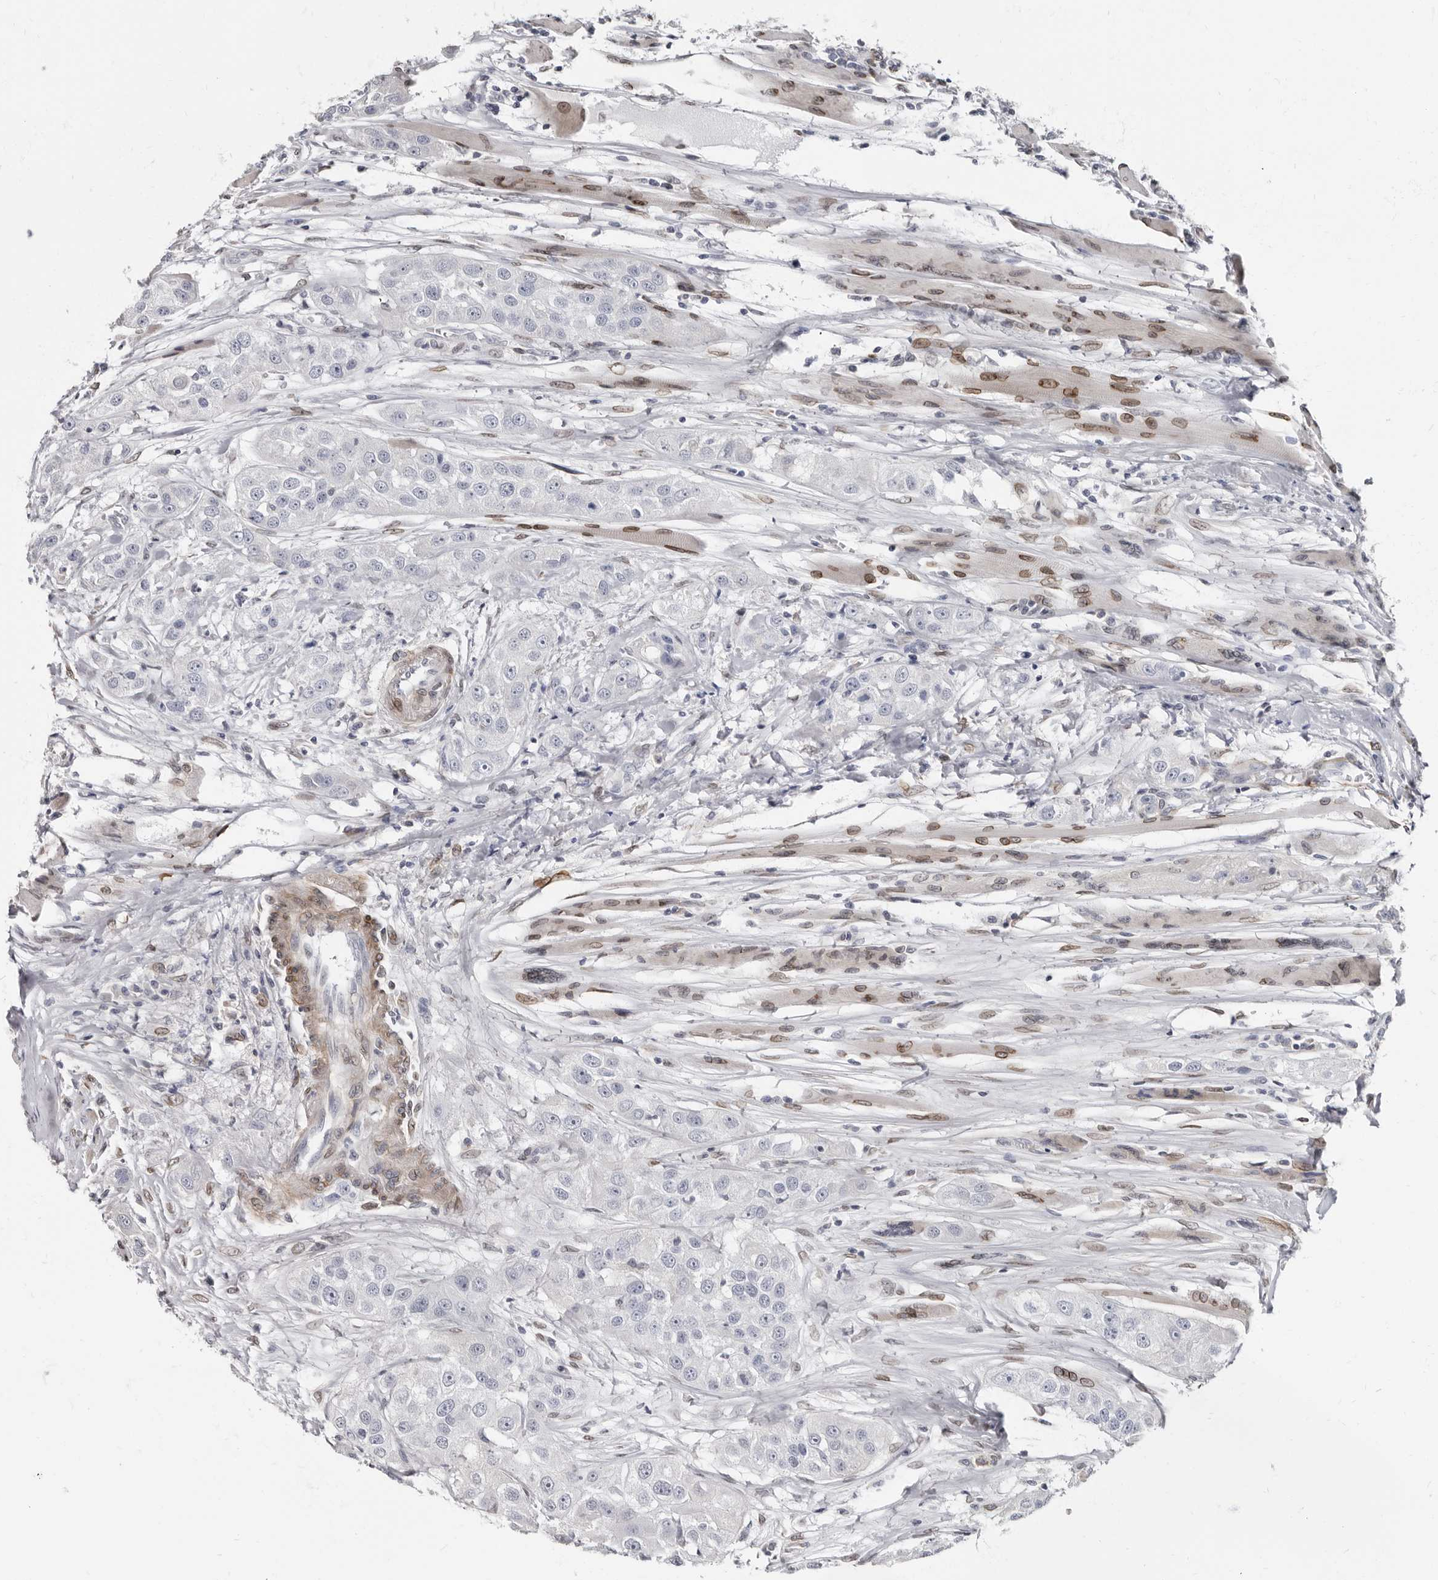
{"staining": {"intensity": "negative", "quantity": "none", "location": "none"}, "tissue": "head and neck cancer", "cell_type": "Tumor cells", "image_type": "cancer", "snomed": [{"axis": "morphology", "description": "Normal tissue, NOS"}, {"axis": "morphology", "description": "Squamous cell carcinoma, NOS"}, {"axis": "topography", "description": "Skeletal muscle"}, {"axis": "topography", "description": "Head-Neck"}], "caption": "Tumor cells are negative for protein expression in human squamous cell carcinoma (head and neck).", "gene": "MRGPRF", "patient": {"sex": "male", "age": 51}}